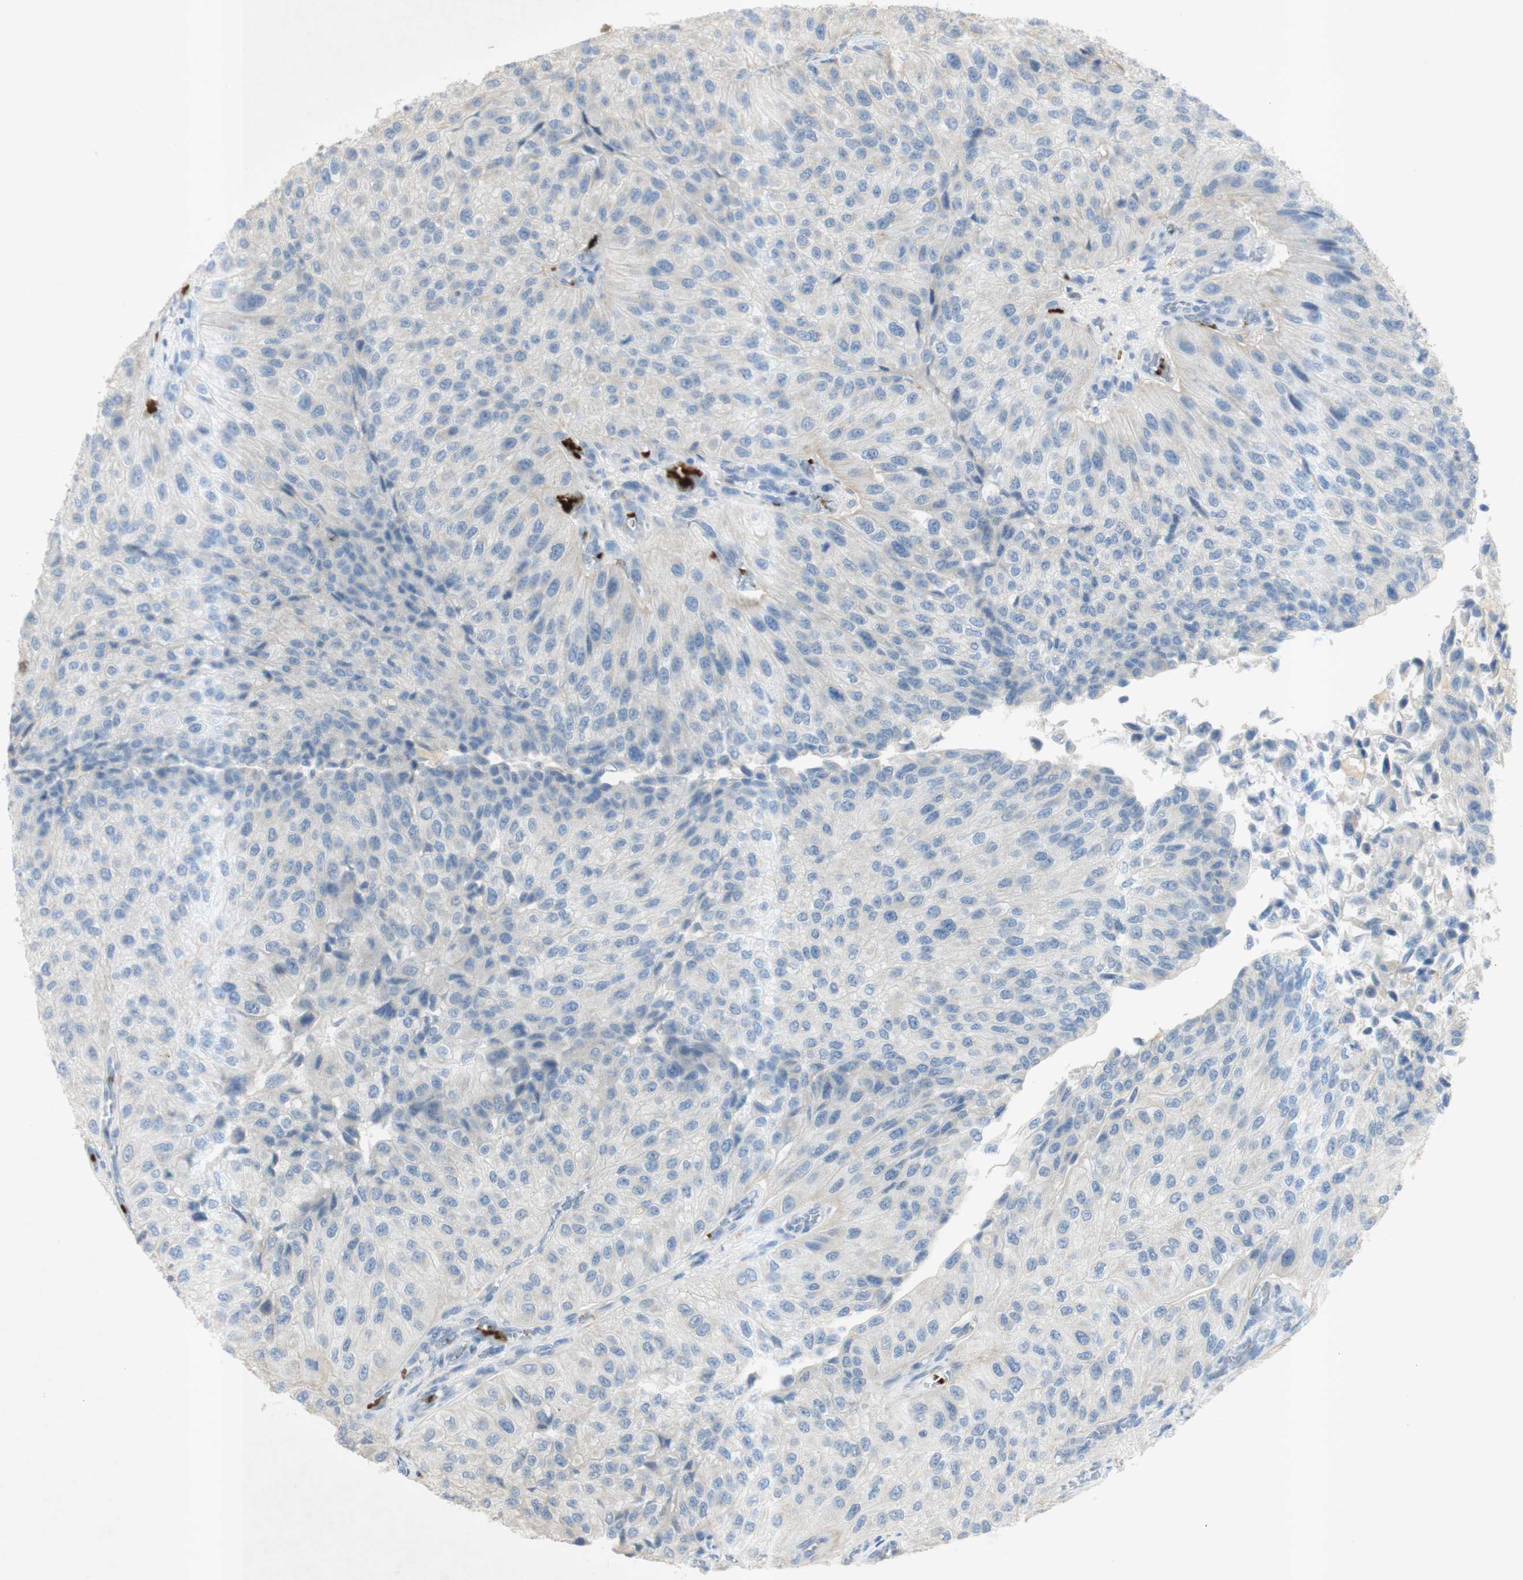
{"staining": {"intensity": "negative", "quantity": "none", "location": "none"}, "tissue": "urothelial cancer", "cell_type": "Tumor cells", "image_type": "cancer", "snomed": [{"axis": "morphology", "description": "Urothelial carcinoma, High grade"}, {"axis": "topography", "description": "Kidney"}, {"axis": "topography", "description": "Urinary bladder"}], "caption": "Tumor cells are negative for brown protein staining in urothelial cancer.", "gene": "EPO", "patient": {"sex": "male", "age": 77}}